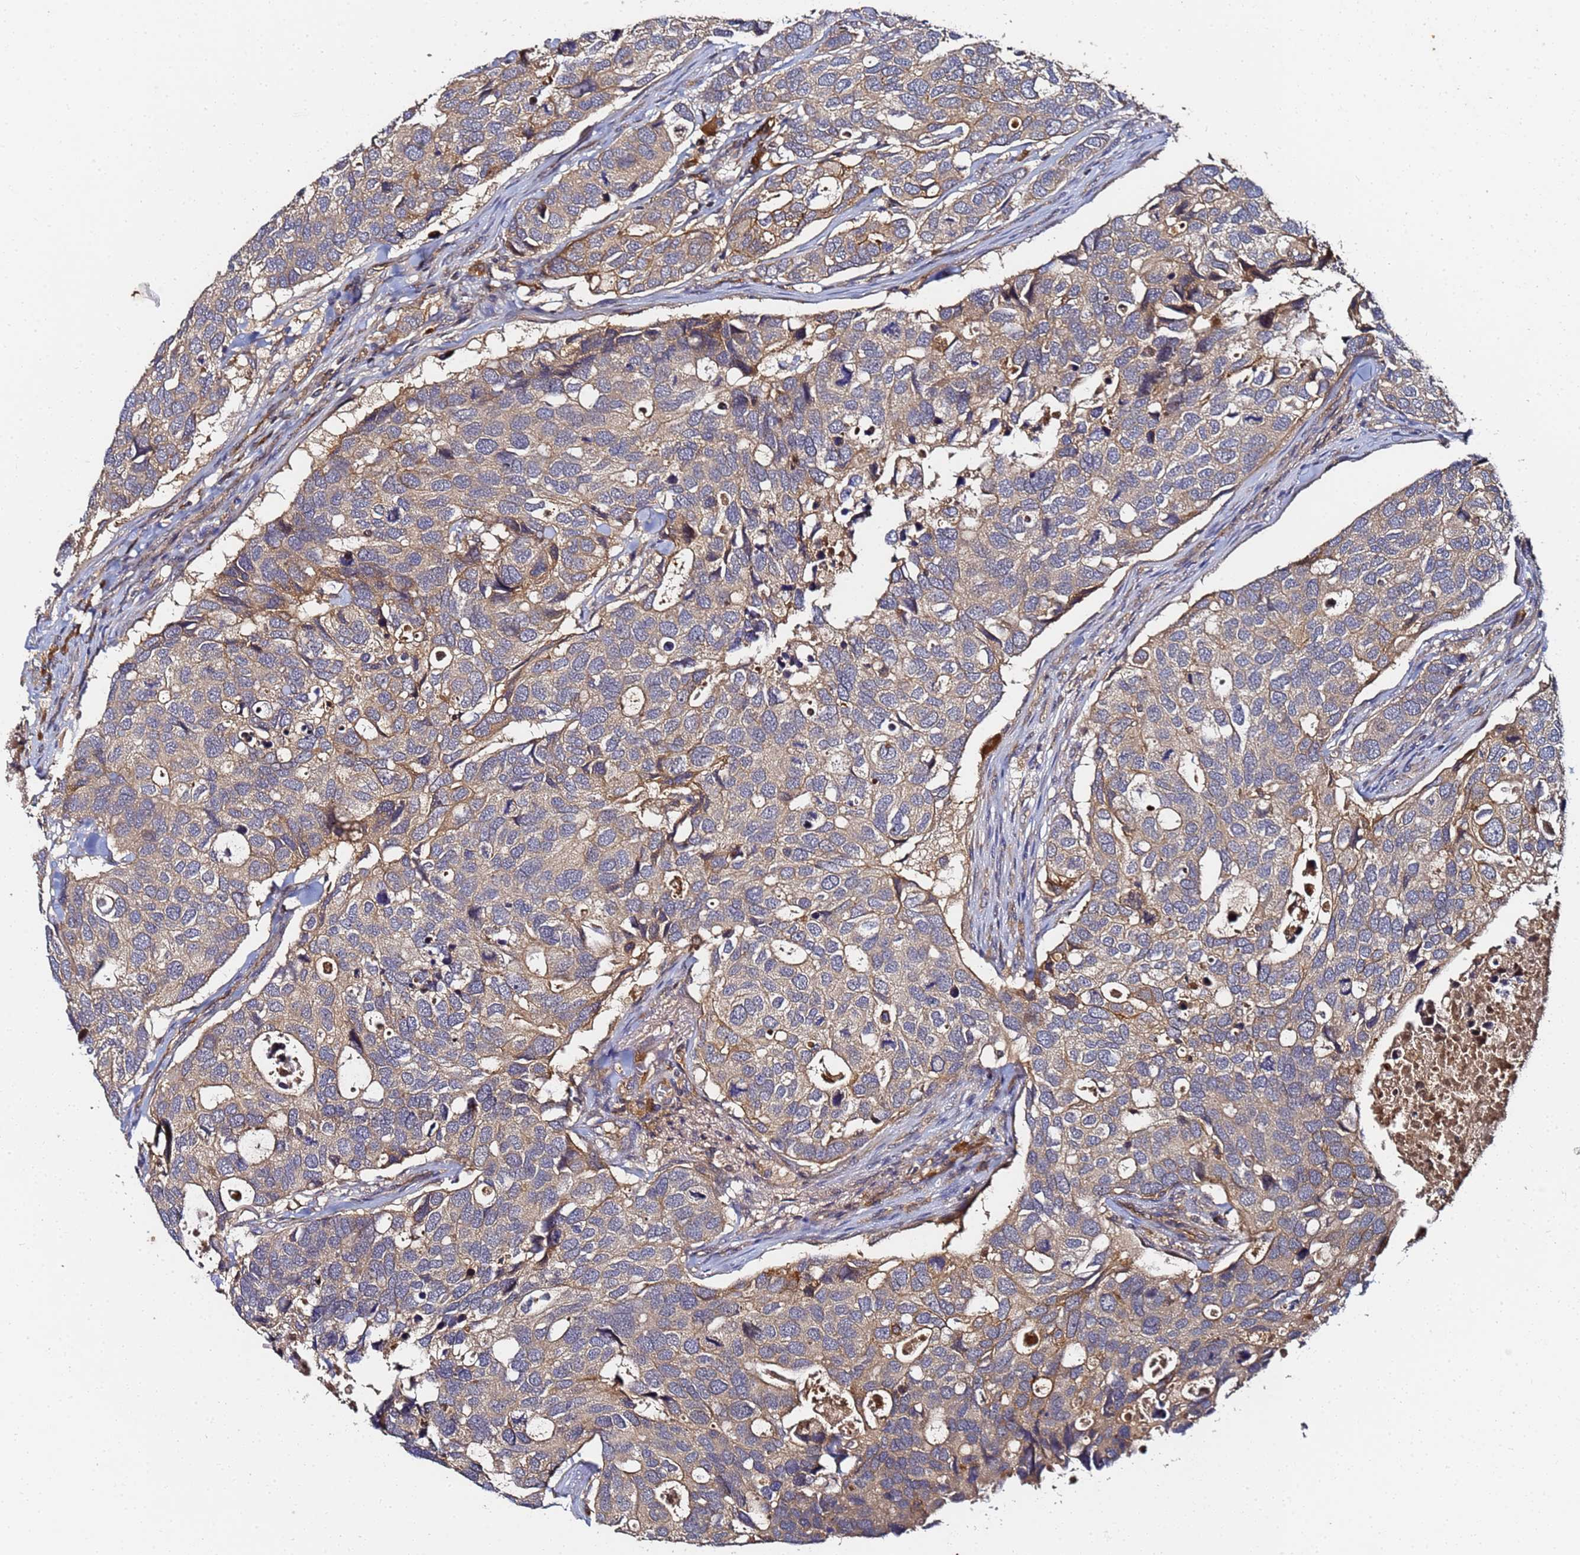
{"staining": {"intensity": "weak", "quantity": ">75%", "location": "cytoplasmic/membranous"}, "tissue": "breast cancer", "cell_type": "Tumor cells", "image_type": "cancer", "snomed": [{"axis": "morphology", "description": "Duct carcinoma"}, {"axis": "topography", "description": "Breast"}], "caption": "Breast cancer (intraductal carcinoma) stained with a brown dye demonstrates weak cytoplasmic/membranous positive expression in about >75% of tumor cells.", "gene": "LRRC69", "patient": {"sex": "female", "age": 83}}